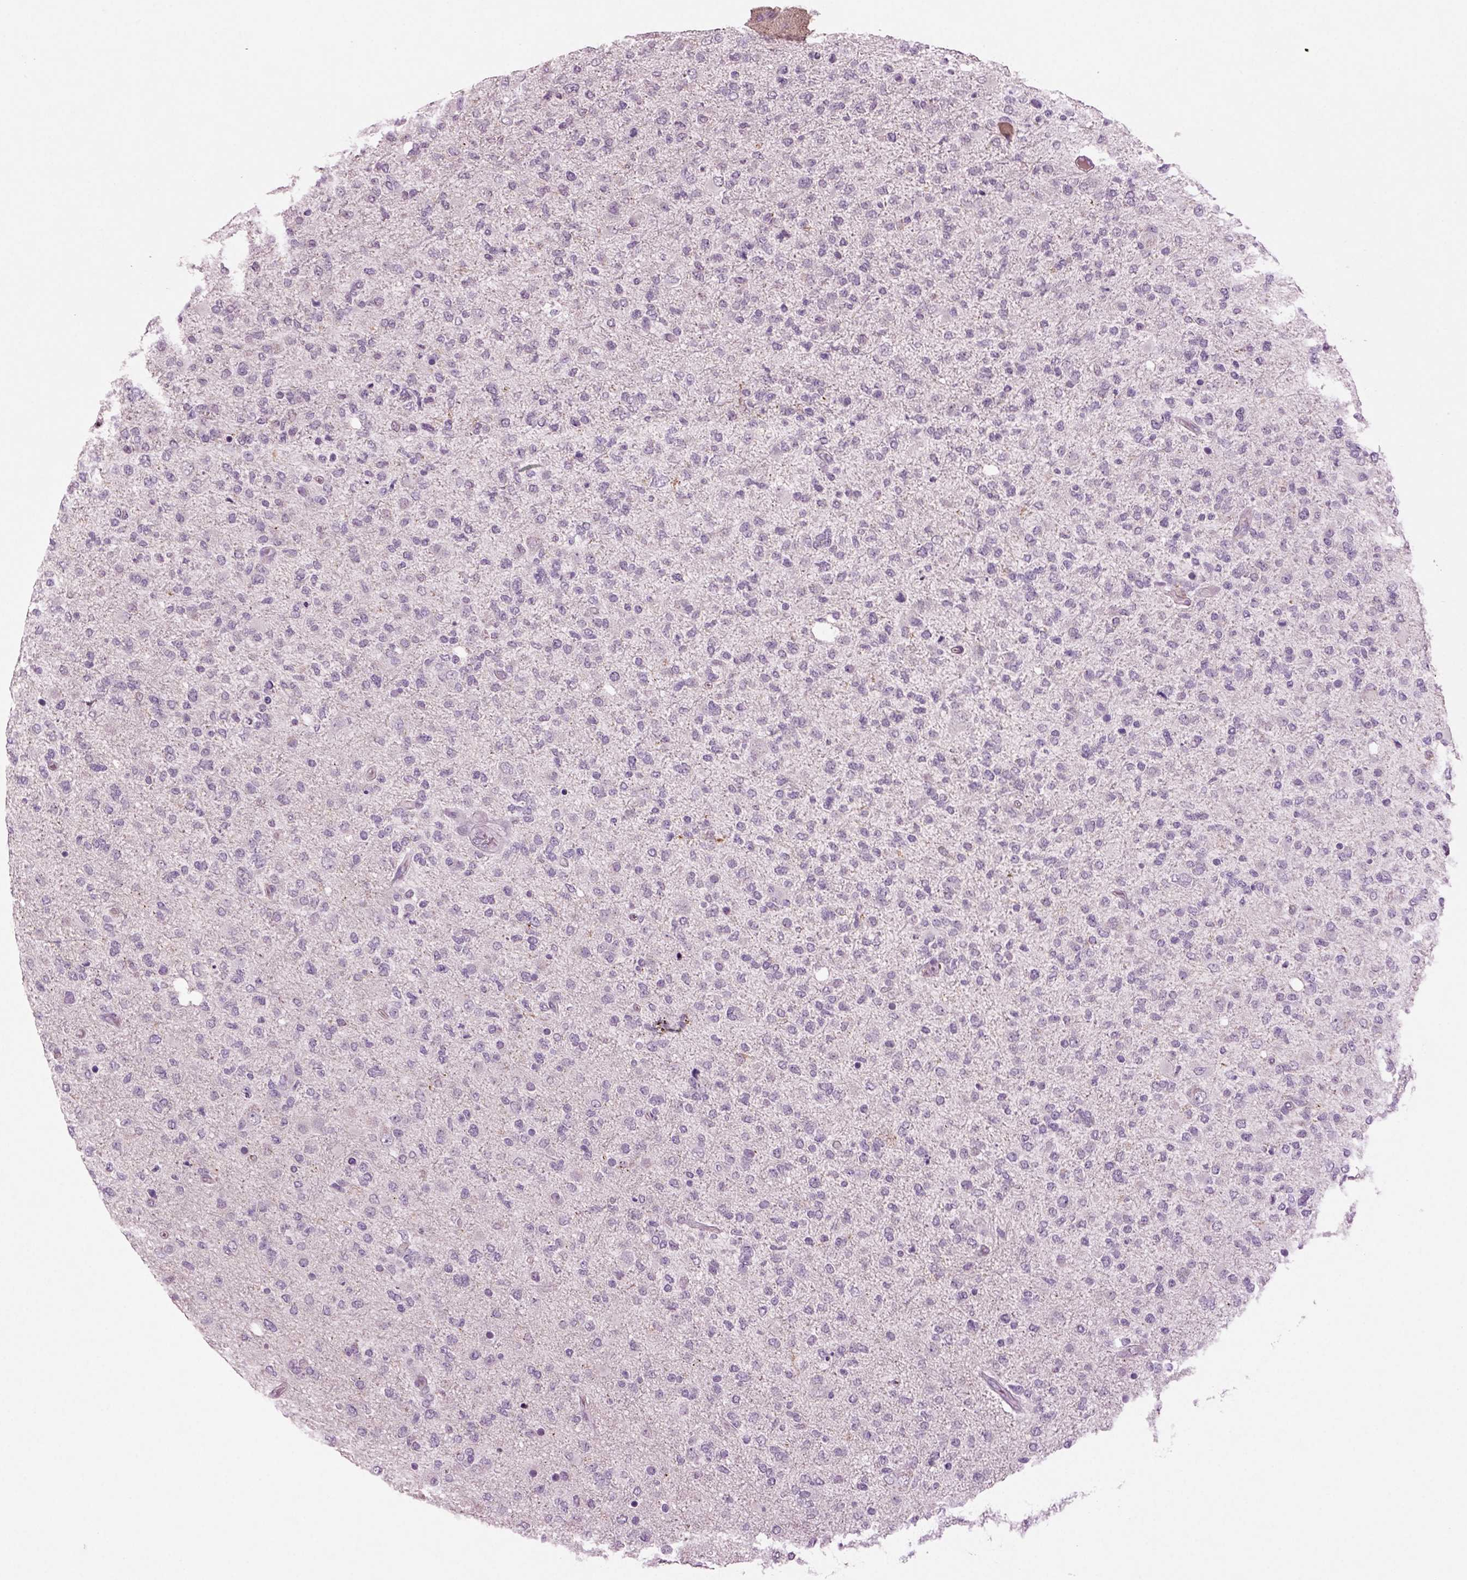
{"staining": {"intensity": "negative", "quantity": "none", "location": "none"}, "tissue": "glioma", "cell_type": "Tumor cells", "image_type": "cancer", "snomed": [{"axis": "morphology", "description": "Glioma, malignant, High grade"}, {"axis": "topography", "description": "Cerebral cortex"}], "caption": "High power microscopy micrograph of an IHC image of malignant glioma (high-grade), revealing no significant positivity in tumor cells.", "gene": "SLC17A6", "patient": {"sex": "male", "age": 70}}